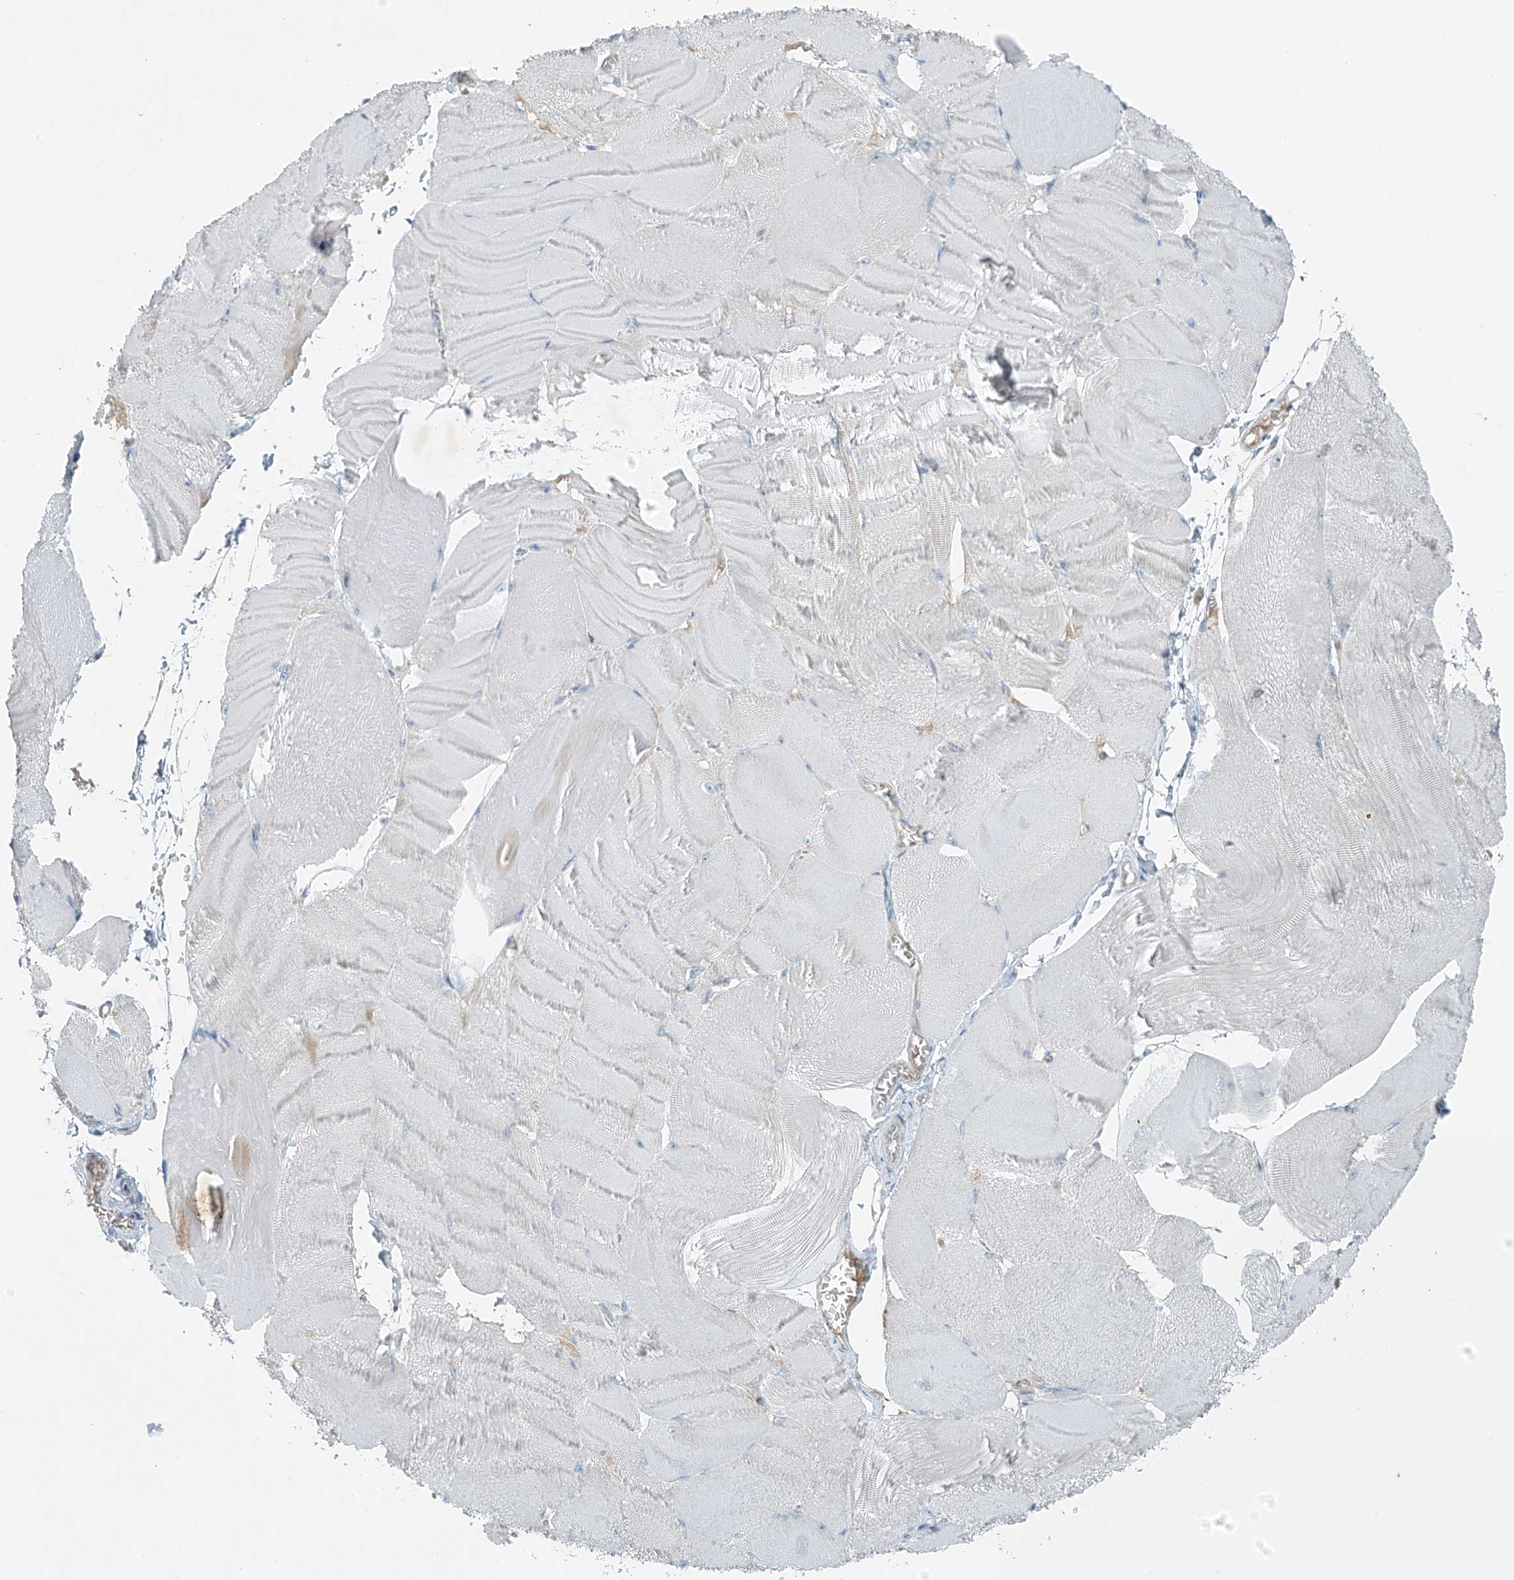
{"staining": {"intensity": "negative", "quantity": "none", "location": "none"}, "tissue": "skeletal muscle", "cell_type": "Myocytes", "image_type": "normal", "snomed": [{"axis": "morphology", "description": "Normal tissue, NOS"}, {"axis": "morphology", "description": "Basal cell carcinoma"}, {"axis": "topography", "description": "Skeletal muscle"}], "caption": "IHC of unremarkable skeletal muscle demonstrates no expression in myocytes.", "gene": "FAM131C", "patient": {"sex": "female", "age": 64}}